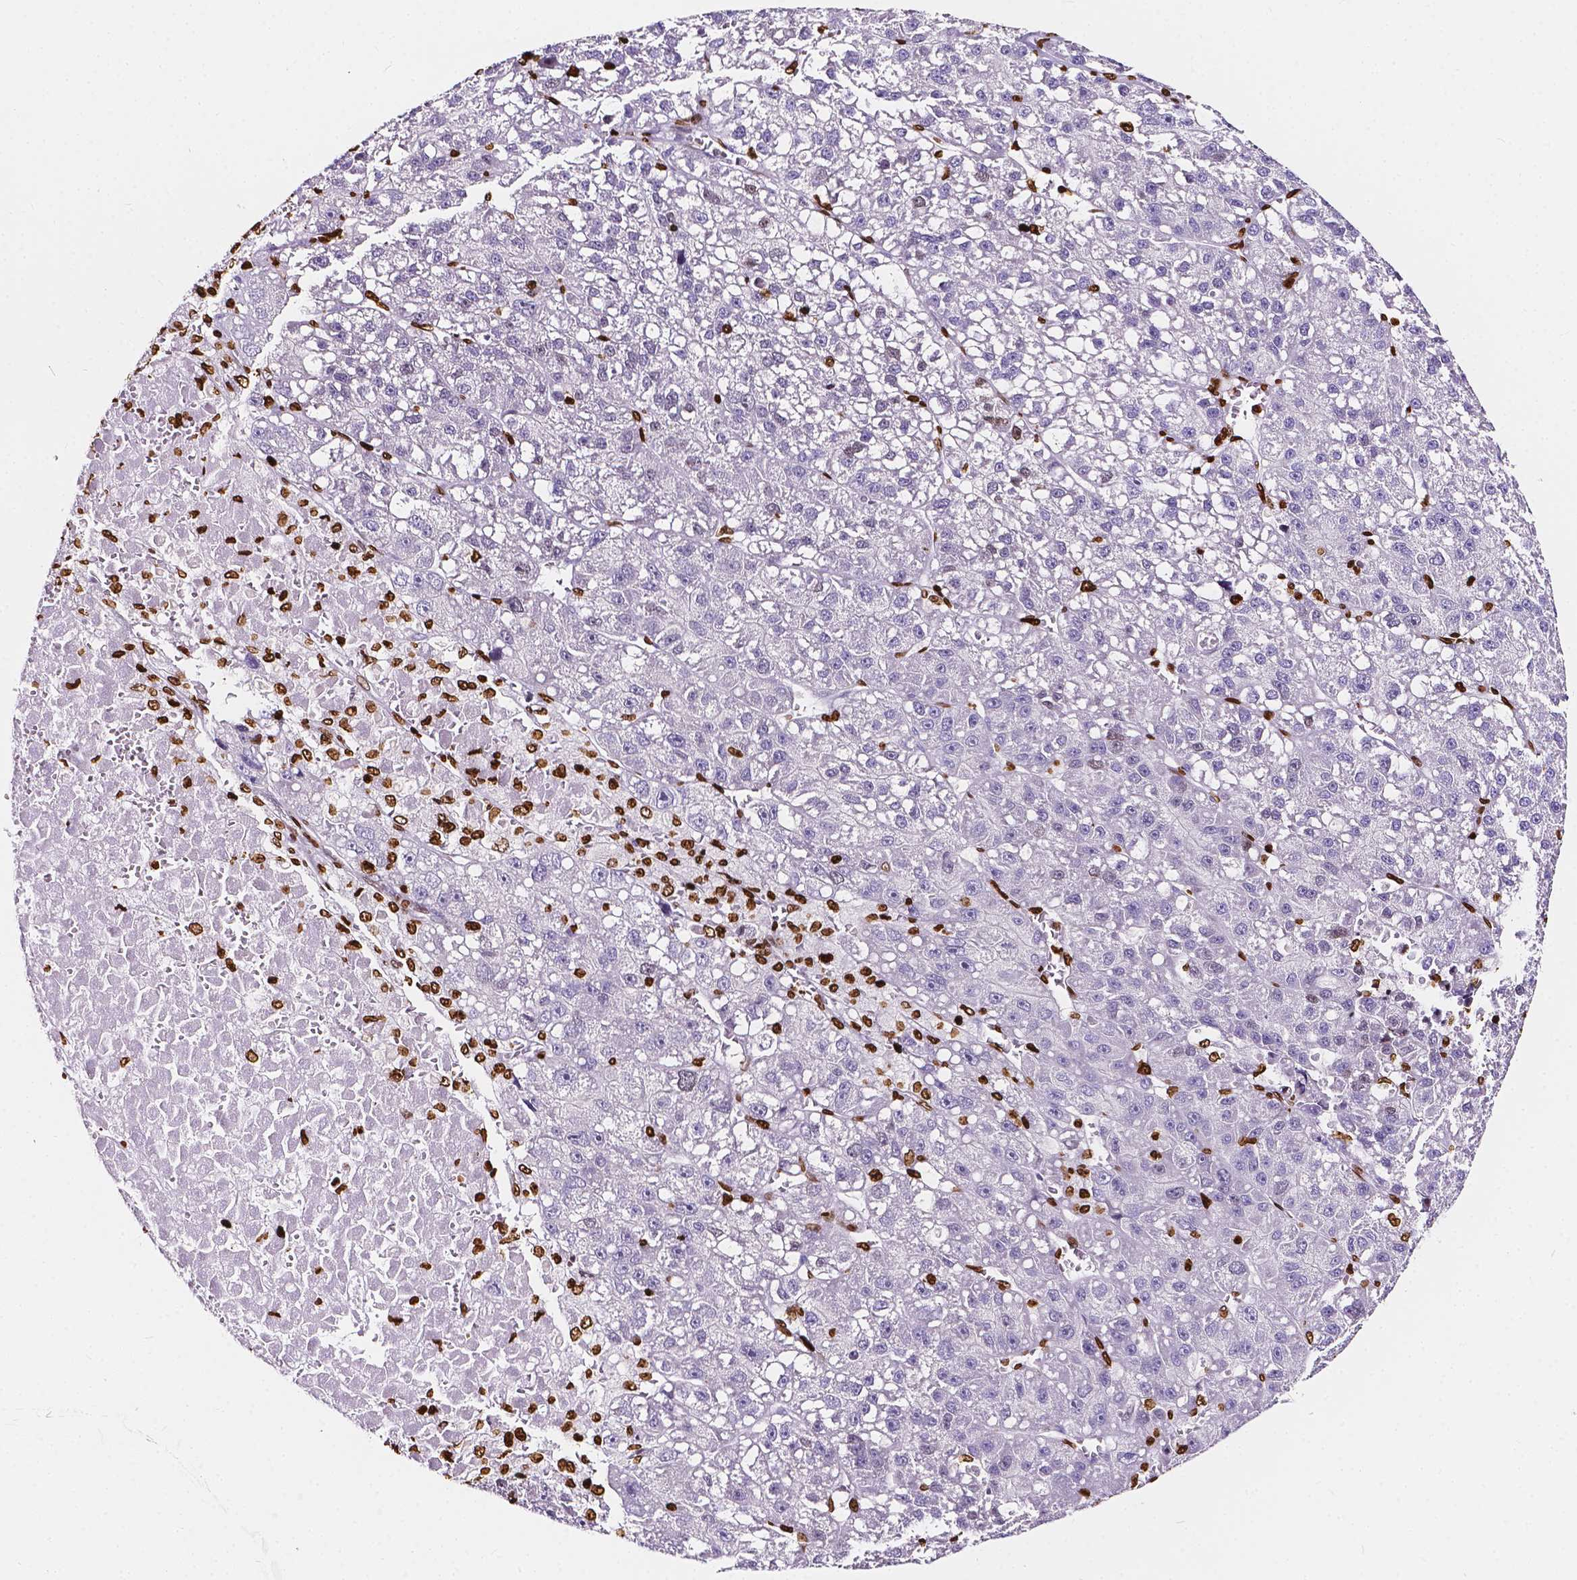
{"staining": {"intensity": "negative", "quantity": "none", "location": "none"}, "tissue": "liver cancer", "cell_type": "Tumor cells", "image_type": "cancer", "snomed": [{"axis": "morphology", "description": "Carcinoma, Hepatocellular, NOS"}, {"axis": "topography", "description": "Liver"}], "caption": "An image of human liver cancer (hepatocellular carcinoma) is negative for staining in tumor cells.", "gene": "CBY3", "patient": {"sex": "female", "age": 70}}